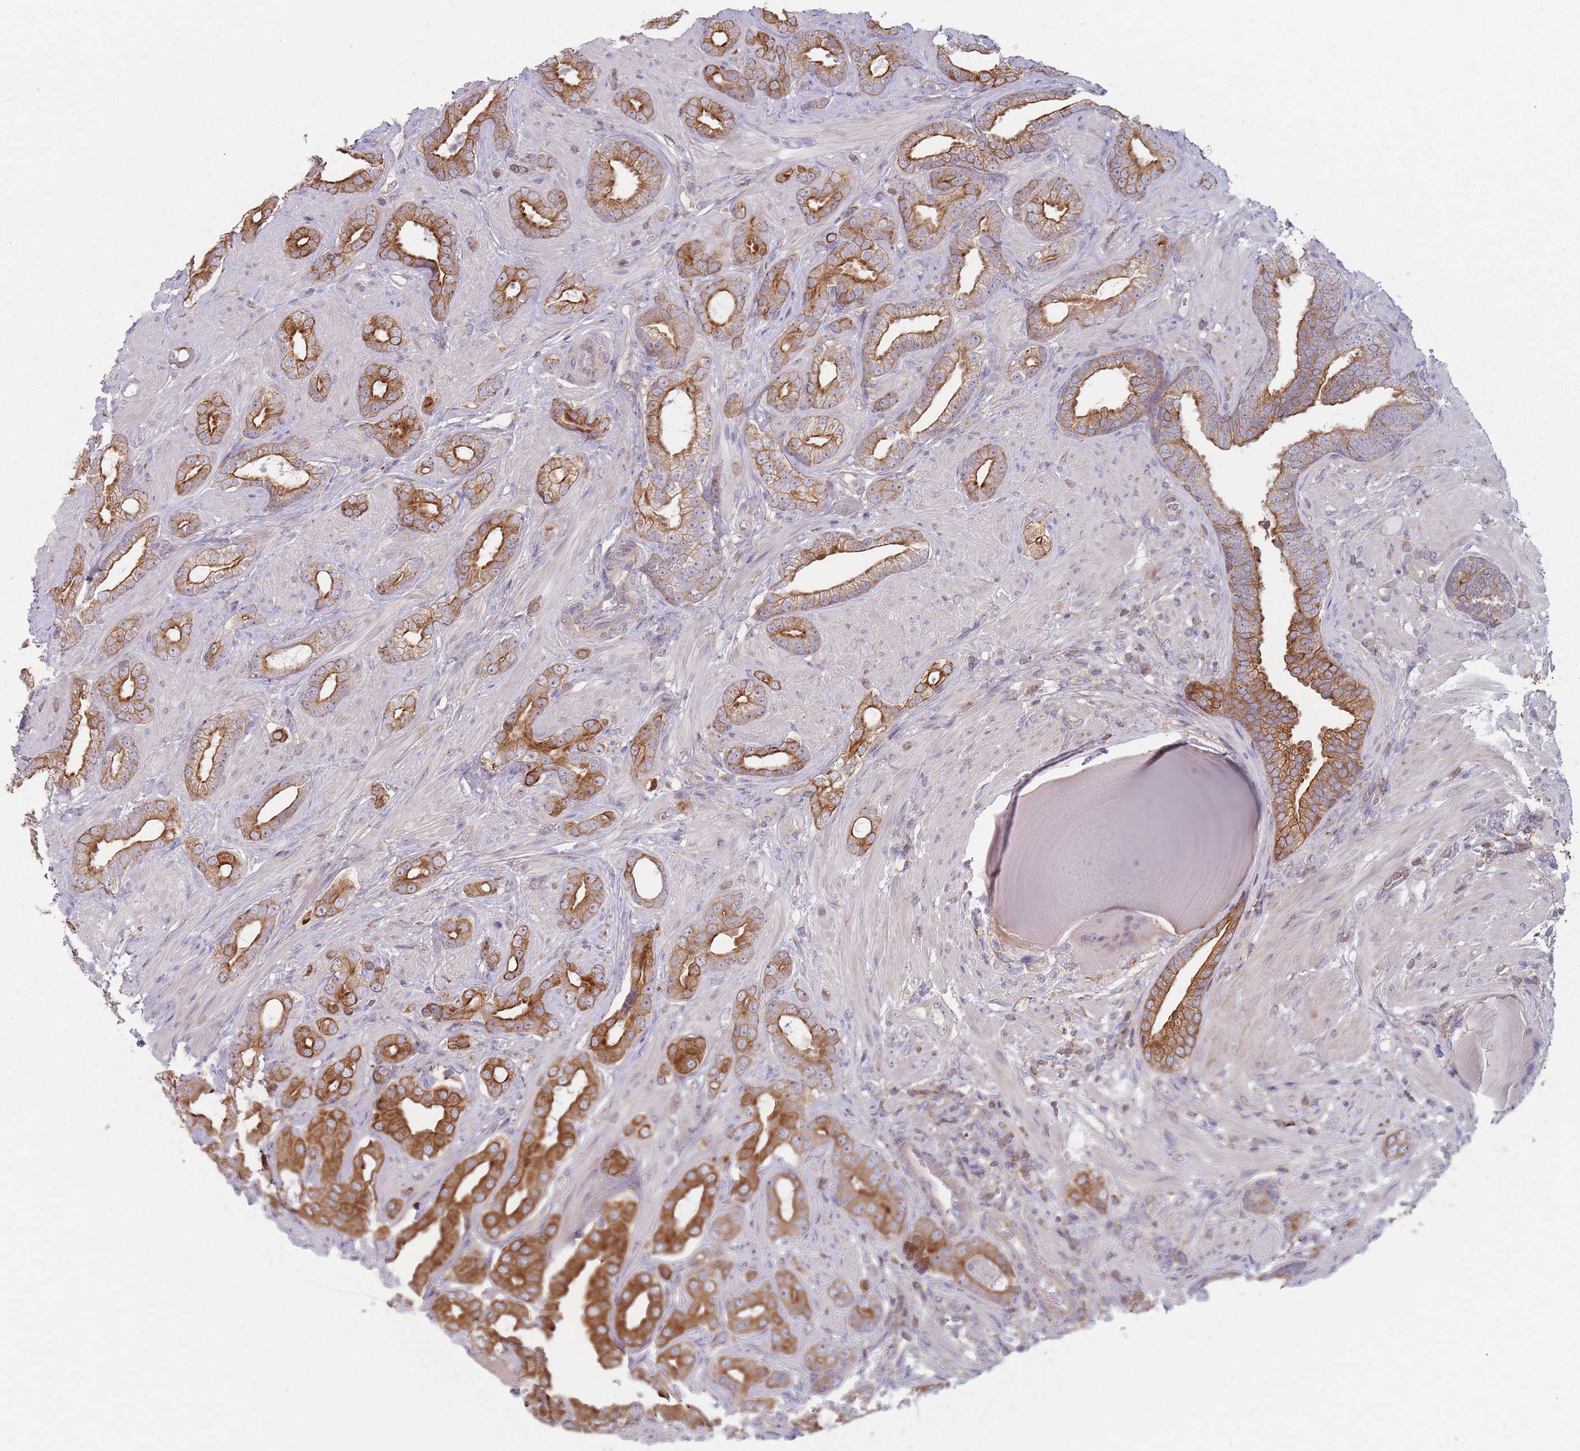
{"staining": {"intensity": "strong", "quantity": ">75%", "location": "cytoplasmic/membranous"}, "tissue": "prostate cancer", "cell_type": "Tumor cells", "image_type": "cancer", "snomed": [{"axis": "morphology", "description": "Adenocarcinoma, Low grade"}, {"axis": "topography", "description": "Prostate"}], "caption": "This is a micrograph of IHC staining of prostate low-grade adenocarcinoma, which shows strong positivity in the cytoplasmic/membranous of tumor cells.", "gene": "HSBP1L1", "patient": {"sex": "male", "age": 57}}